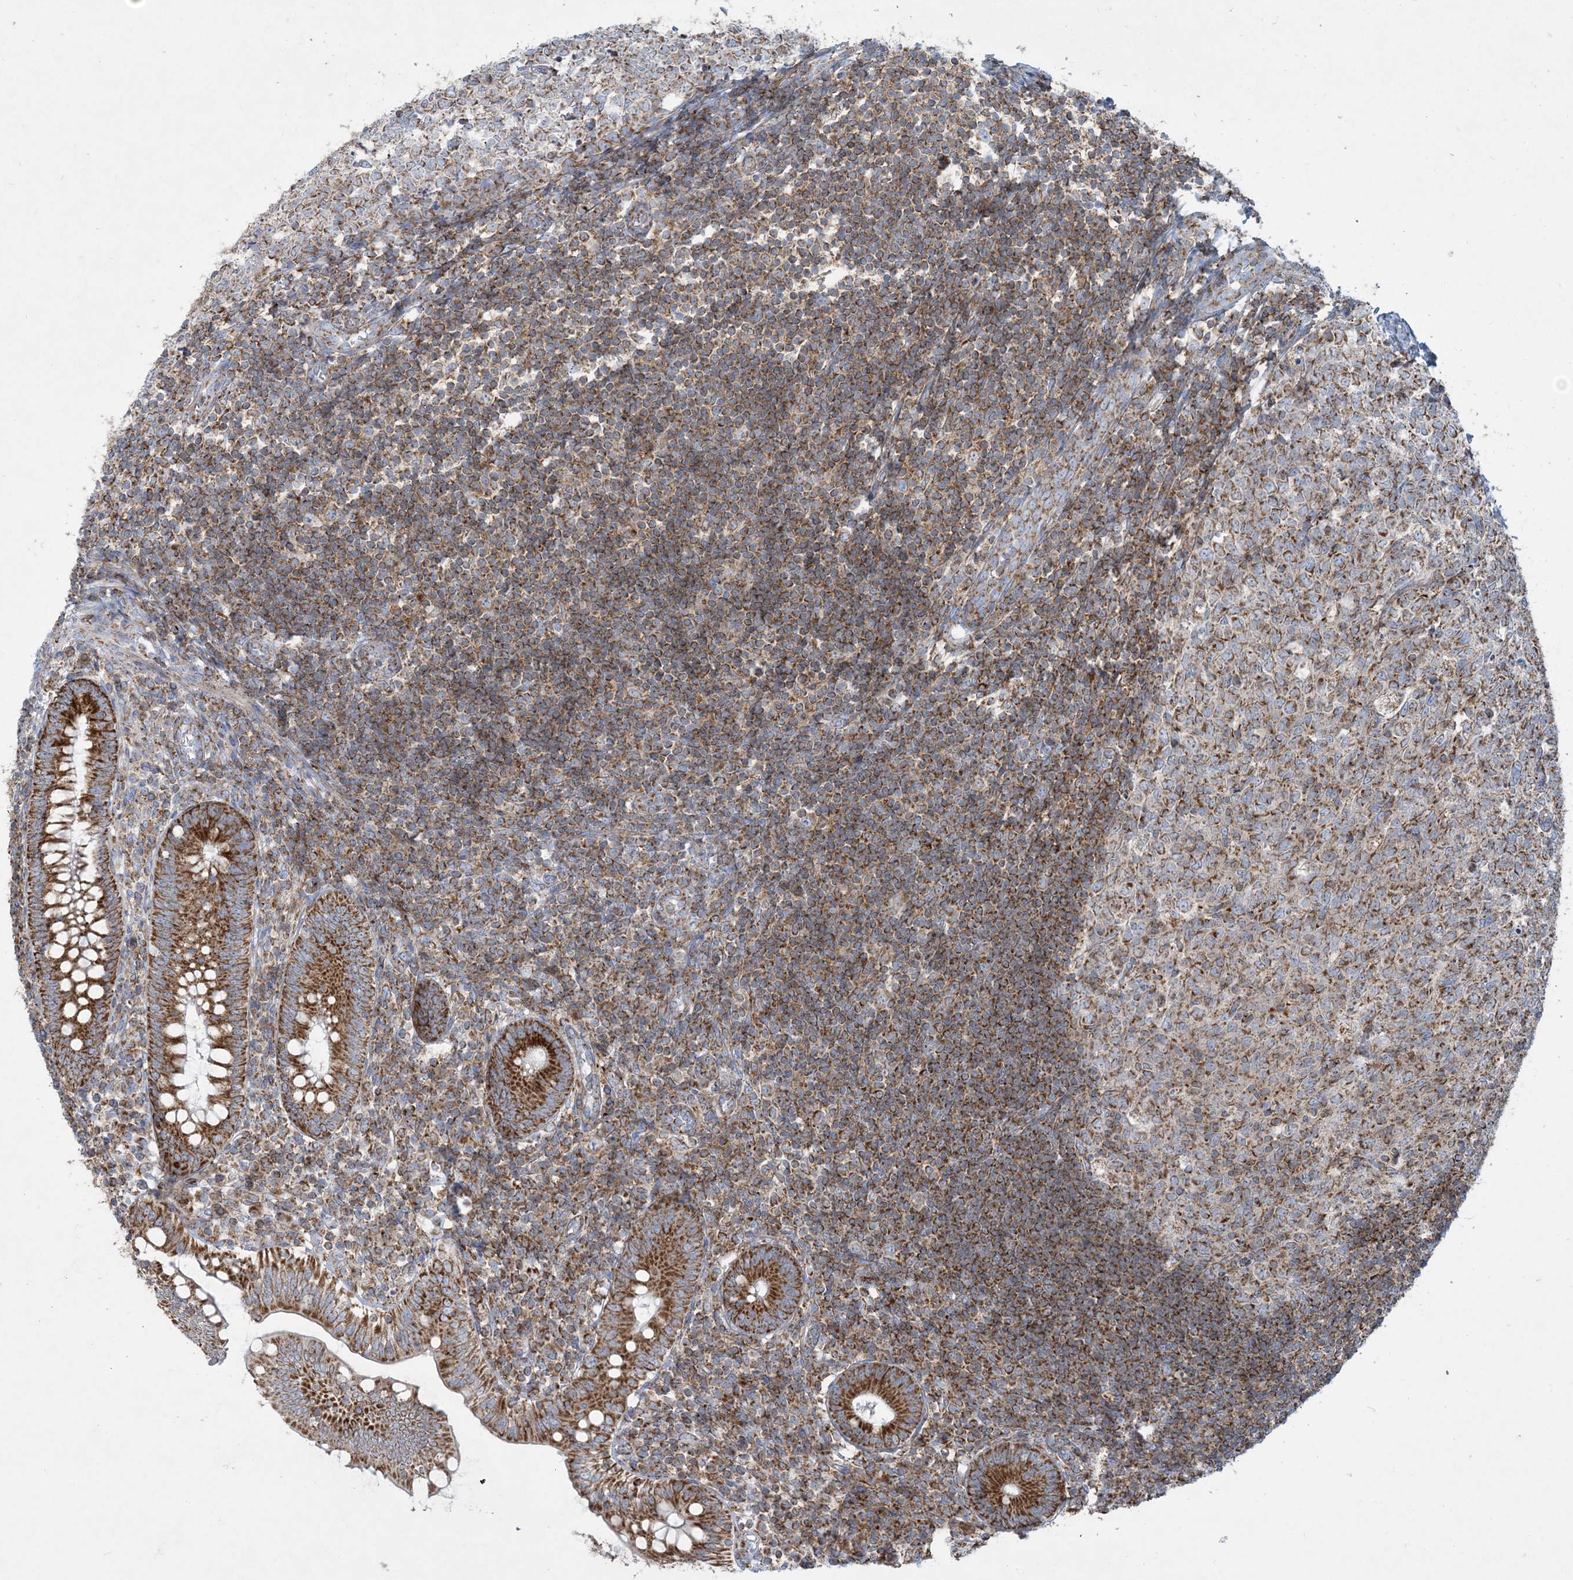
{"staining": {"intensity": "strong", "quantity": ">75%", "location": "cytoplasmic/membranous"}, "tissue": "appendix", "cell_type": "Glandular cells", "image_type": "normal", "snomed": [{"axis": "morphology", "description": "Normal tissue, NOS"}, {"axis": "topography", "description": "Appendix"}], "caption": "Immunohistochemical staining of normal human appendix exhibits high levels of strong cytoplasmic/membranous staining in approximately >75% of glandular cells. (DAB (3,3'-diaminobenzidine) = brown stain, brightfield microscopy at high magnification).", "gene": "BEND4", "patient": {"sex": "male", "age": 14}}